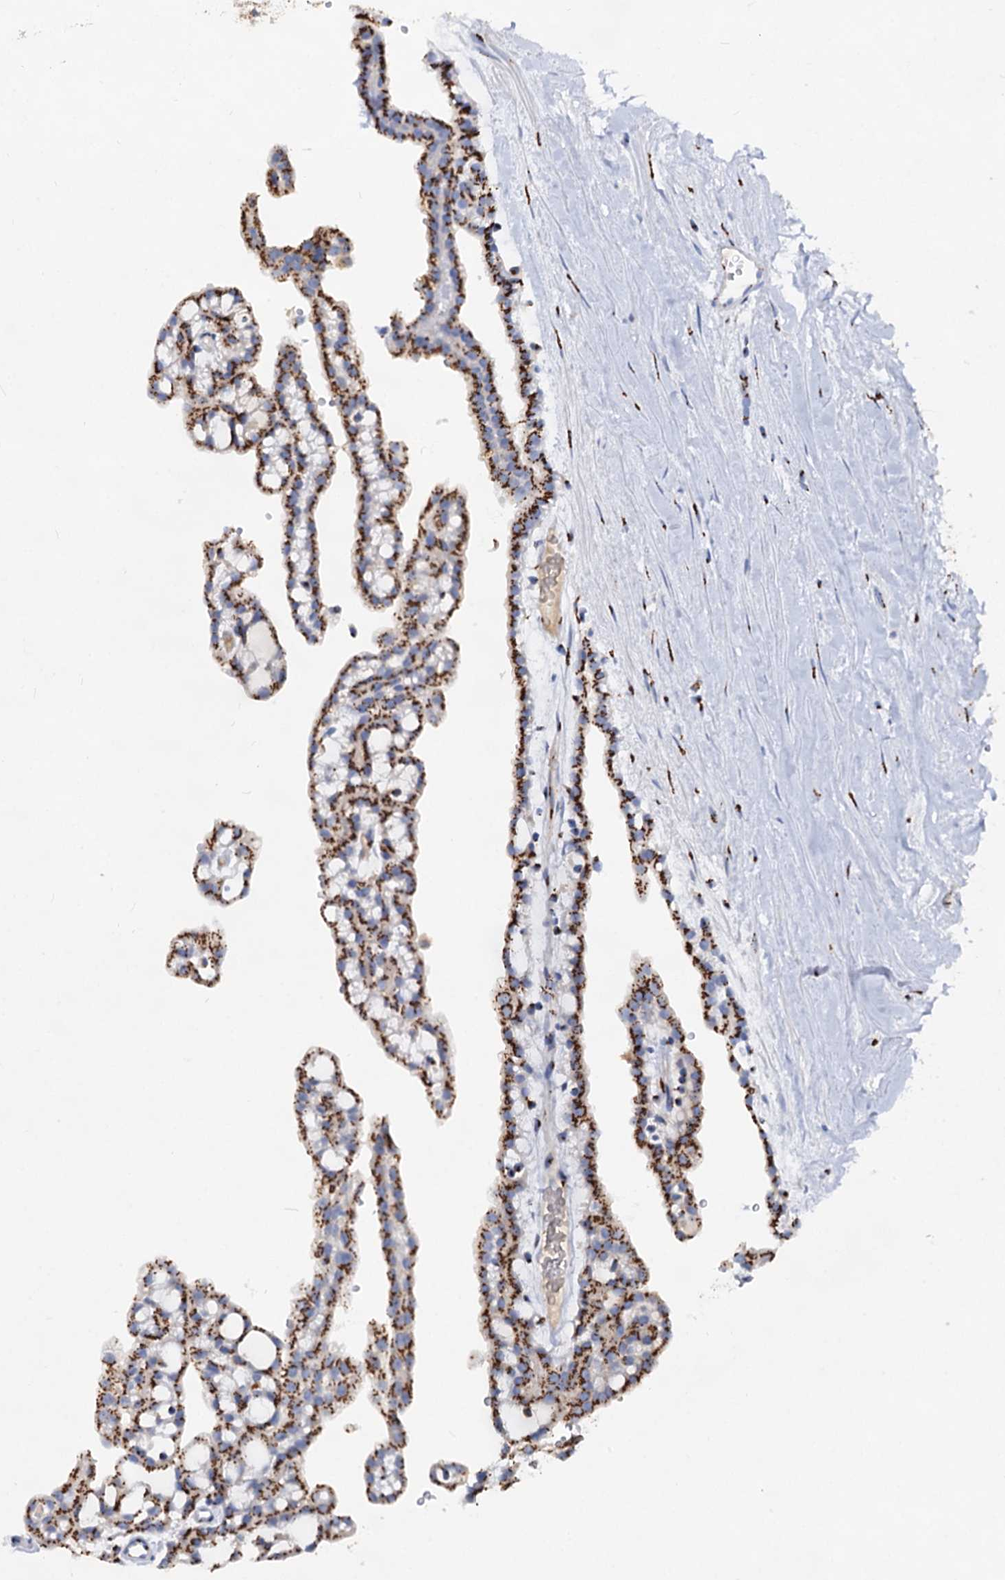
{"staining": {"intensity": "strong", "quantity": ">75%", "location": "cytoplasmic/membranous"}, "tissue": "renal cancer", "cell_type": "Tumor cells", "image_type": "cancer", "snomed": [{"axis": "morphology", "description": "Adenocarcinoma, NOS"}, {"axis": "topography", "description": "Kidney"}], "caption": "Approximately >75% of tumor cells in renal cancer exhibit strong cytoplasmic/membranous protein positivity as visualized by brown immunohistochemical staining.", "gene": "TM9SF3", "patient": {"sex": "male", "age": 63}}